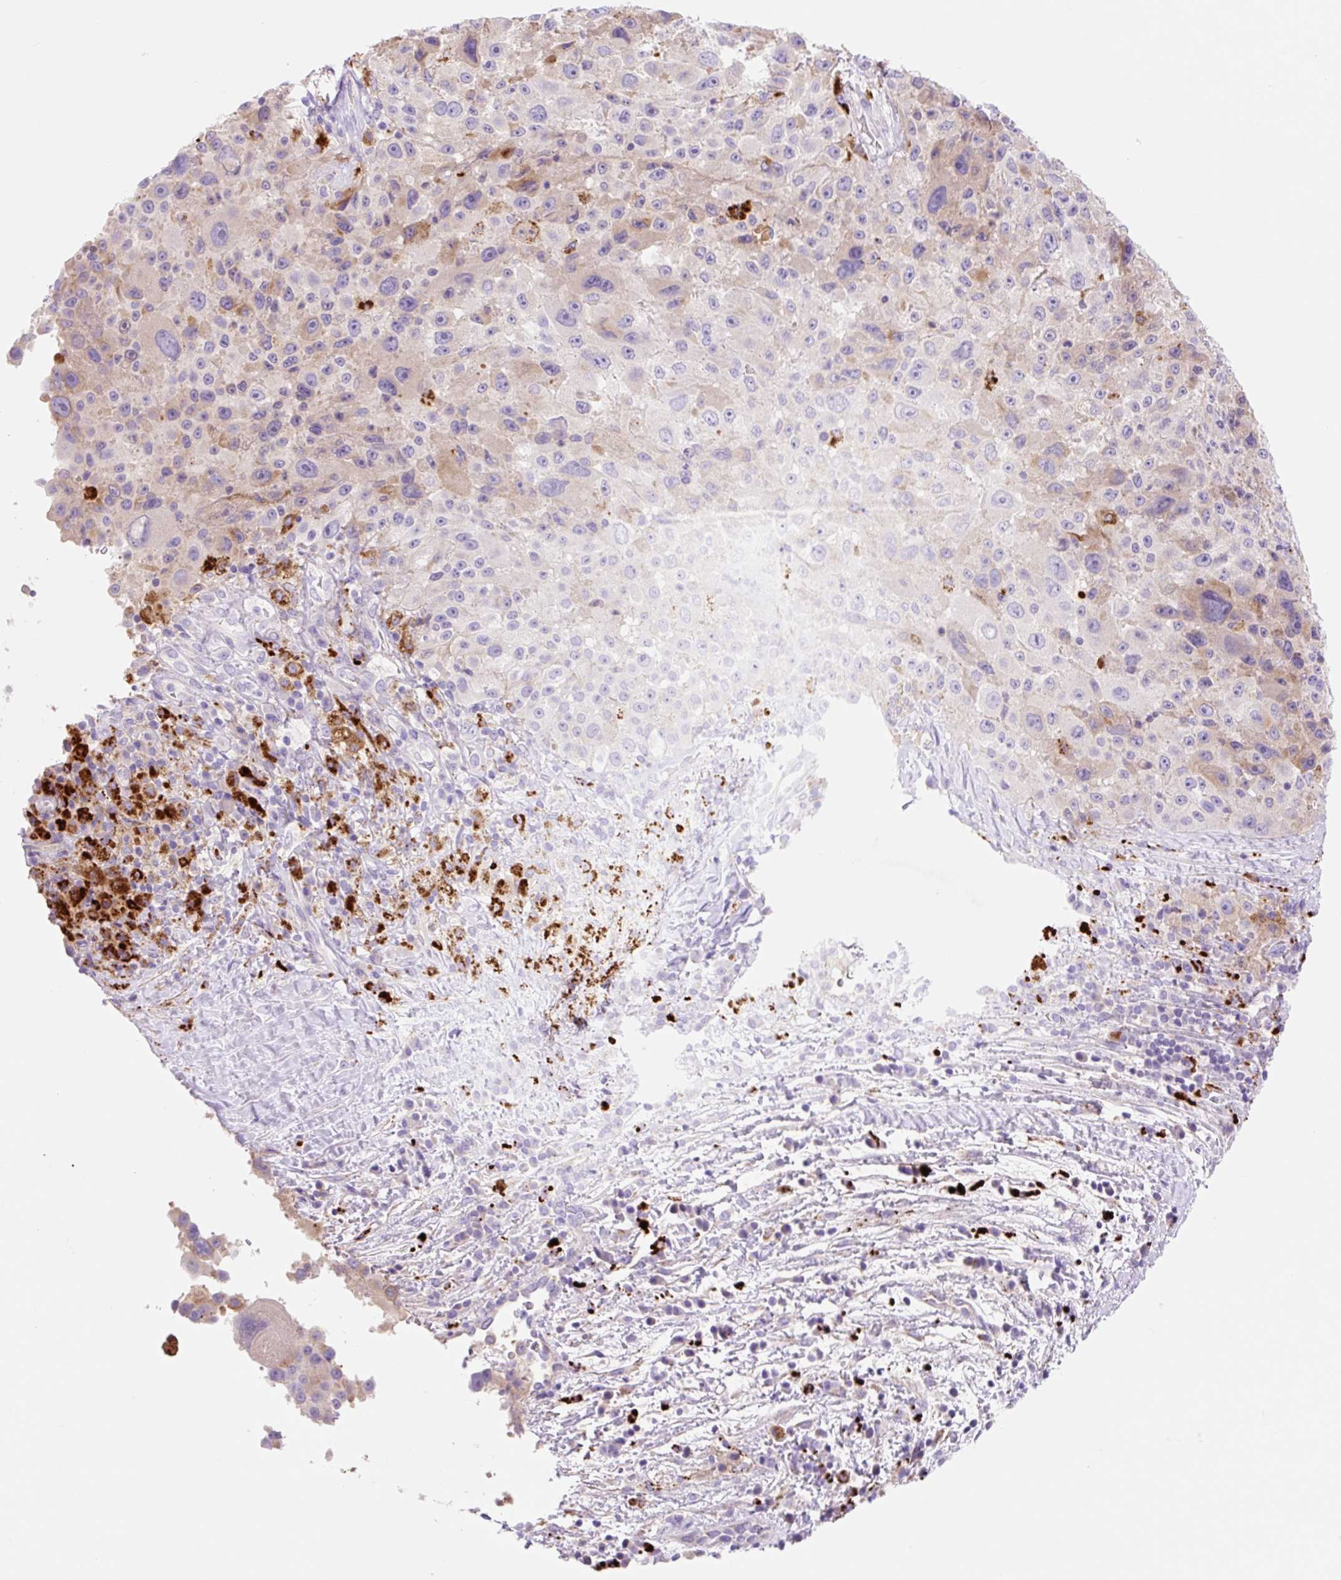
{"staining": {"intensity": "weak", "quantity": "25%-75%", "location": "cytoplasmic/membranous"}, "tissue": "melanoma", "cell_type": "Tumor cells", "image_type": "cancer", "snomed": [{"axis": "morphology", "description": "Malignant melanoma, Metastatic site"}, {"axis": "topography", "description": "Lymph node"}], "caption": "An image of malignant melanoma (metastatic site) stained for a protein shows weak cytoplasmic/membranous brown staining in tumor cells.", "gene": "HEXA", "patient": {"sex": "male", "age": 62}}